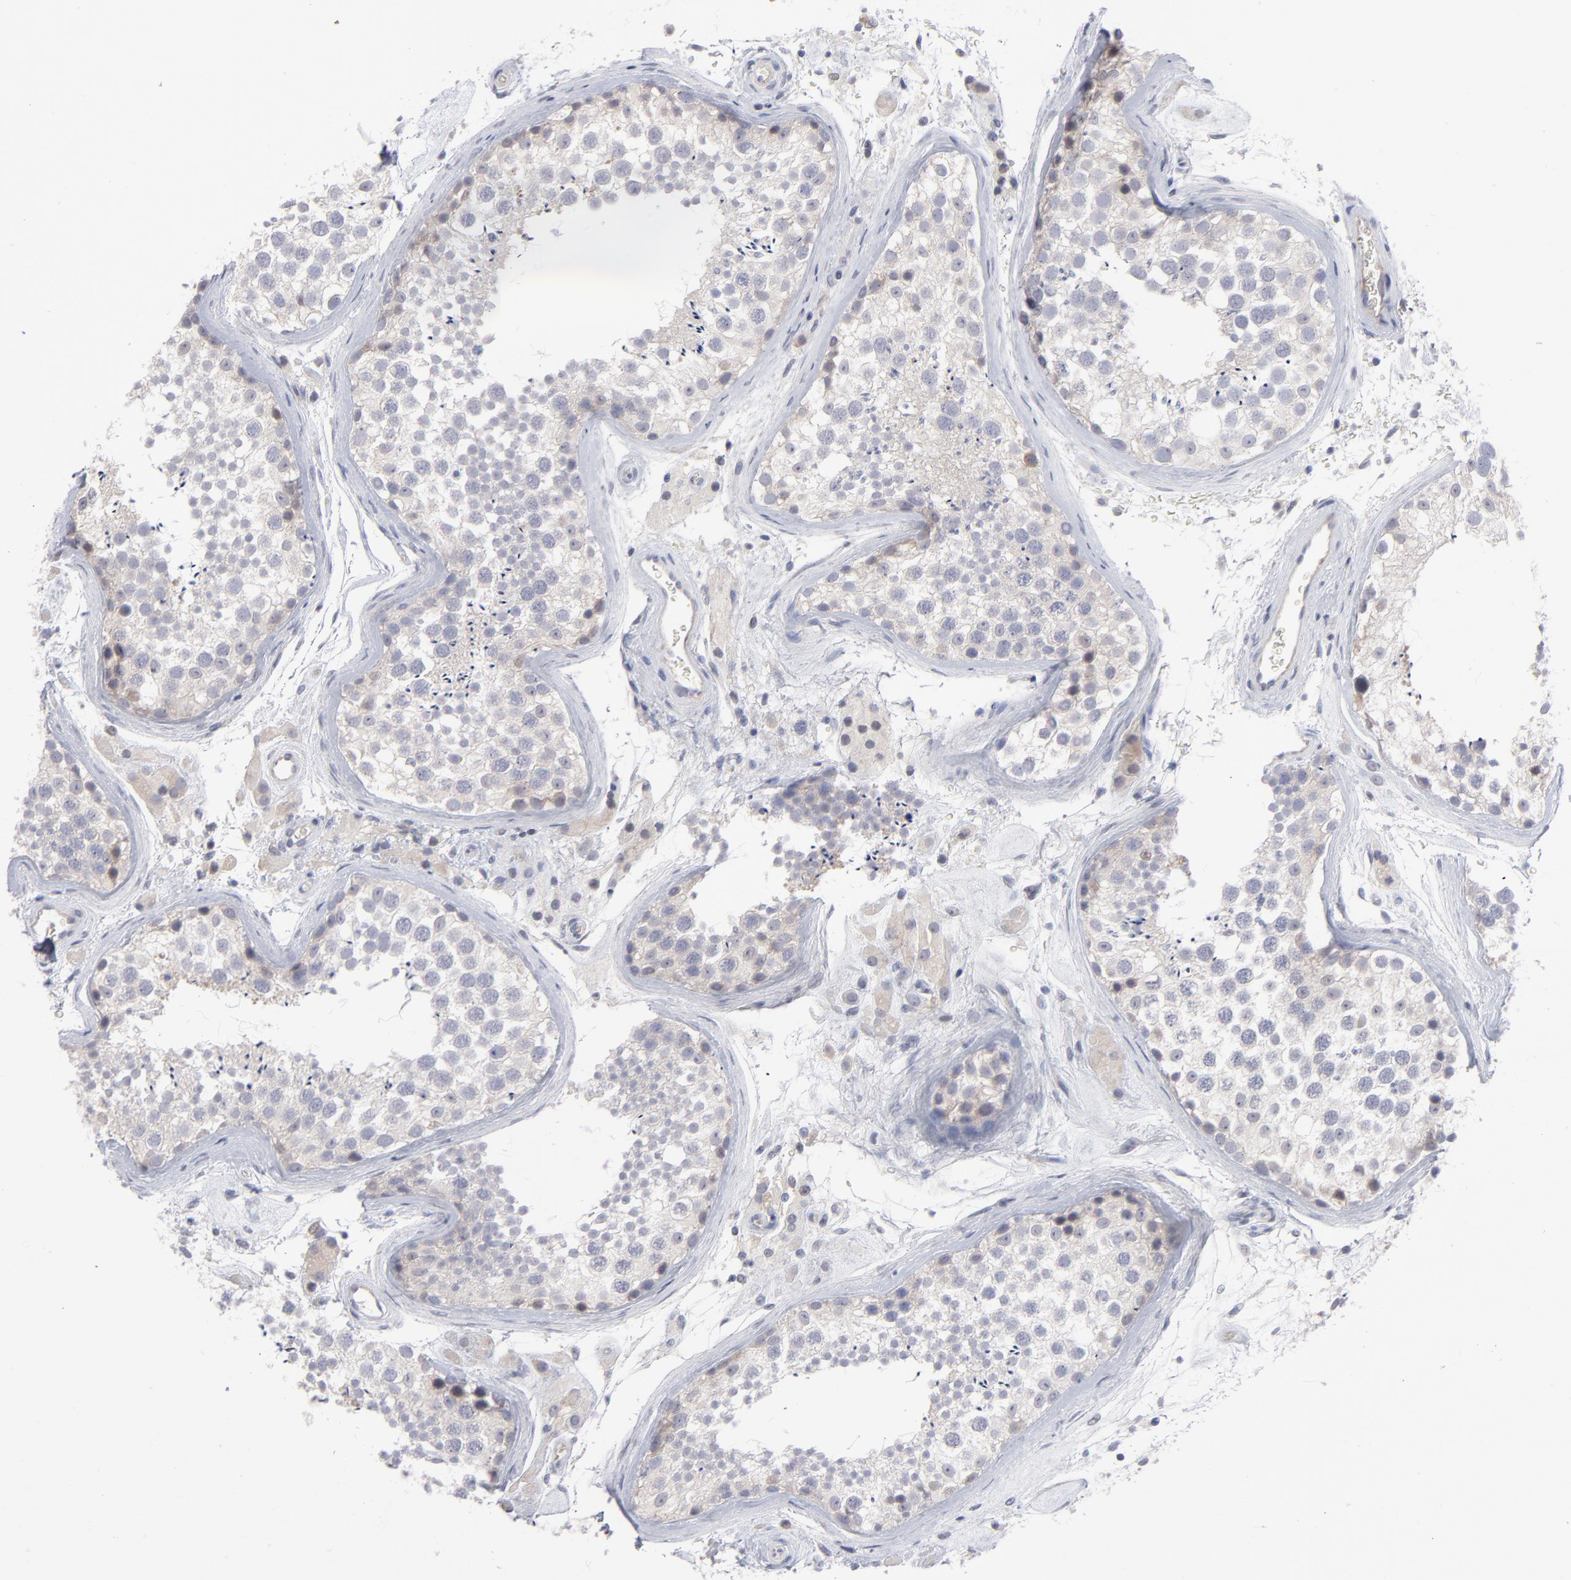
{"staining": {"intensity": "negative", "quantity": "none", "location": "none"}, "tissue": "testis", "cell_type": "Cells in seminiferous ducts", "image_type": "normal", "snomed": [{"axis": "morphology", "description": "Normal tissue, NOS"}, {"axis": "topography", "description": "Testis"}], "caption": "The immunohistochemistry (IHC) histopathology image has no significant expression in cells in seminiferous ducts of testis. Nuclei are stained in blue.", "gene": "RPS24", "patient": {"sex": "male", "age": 46}}